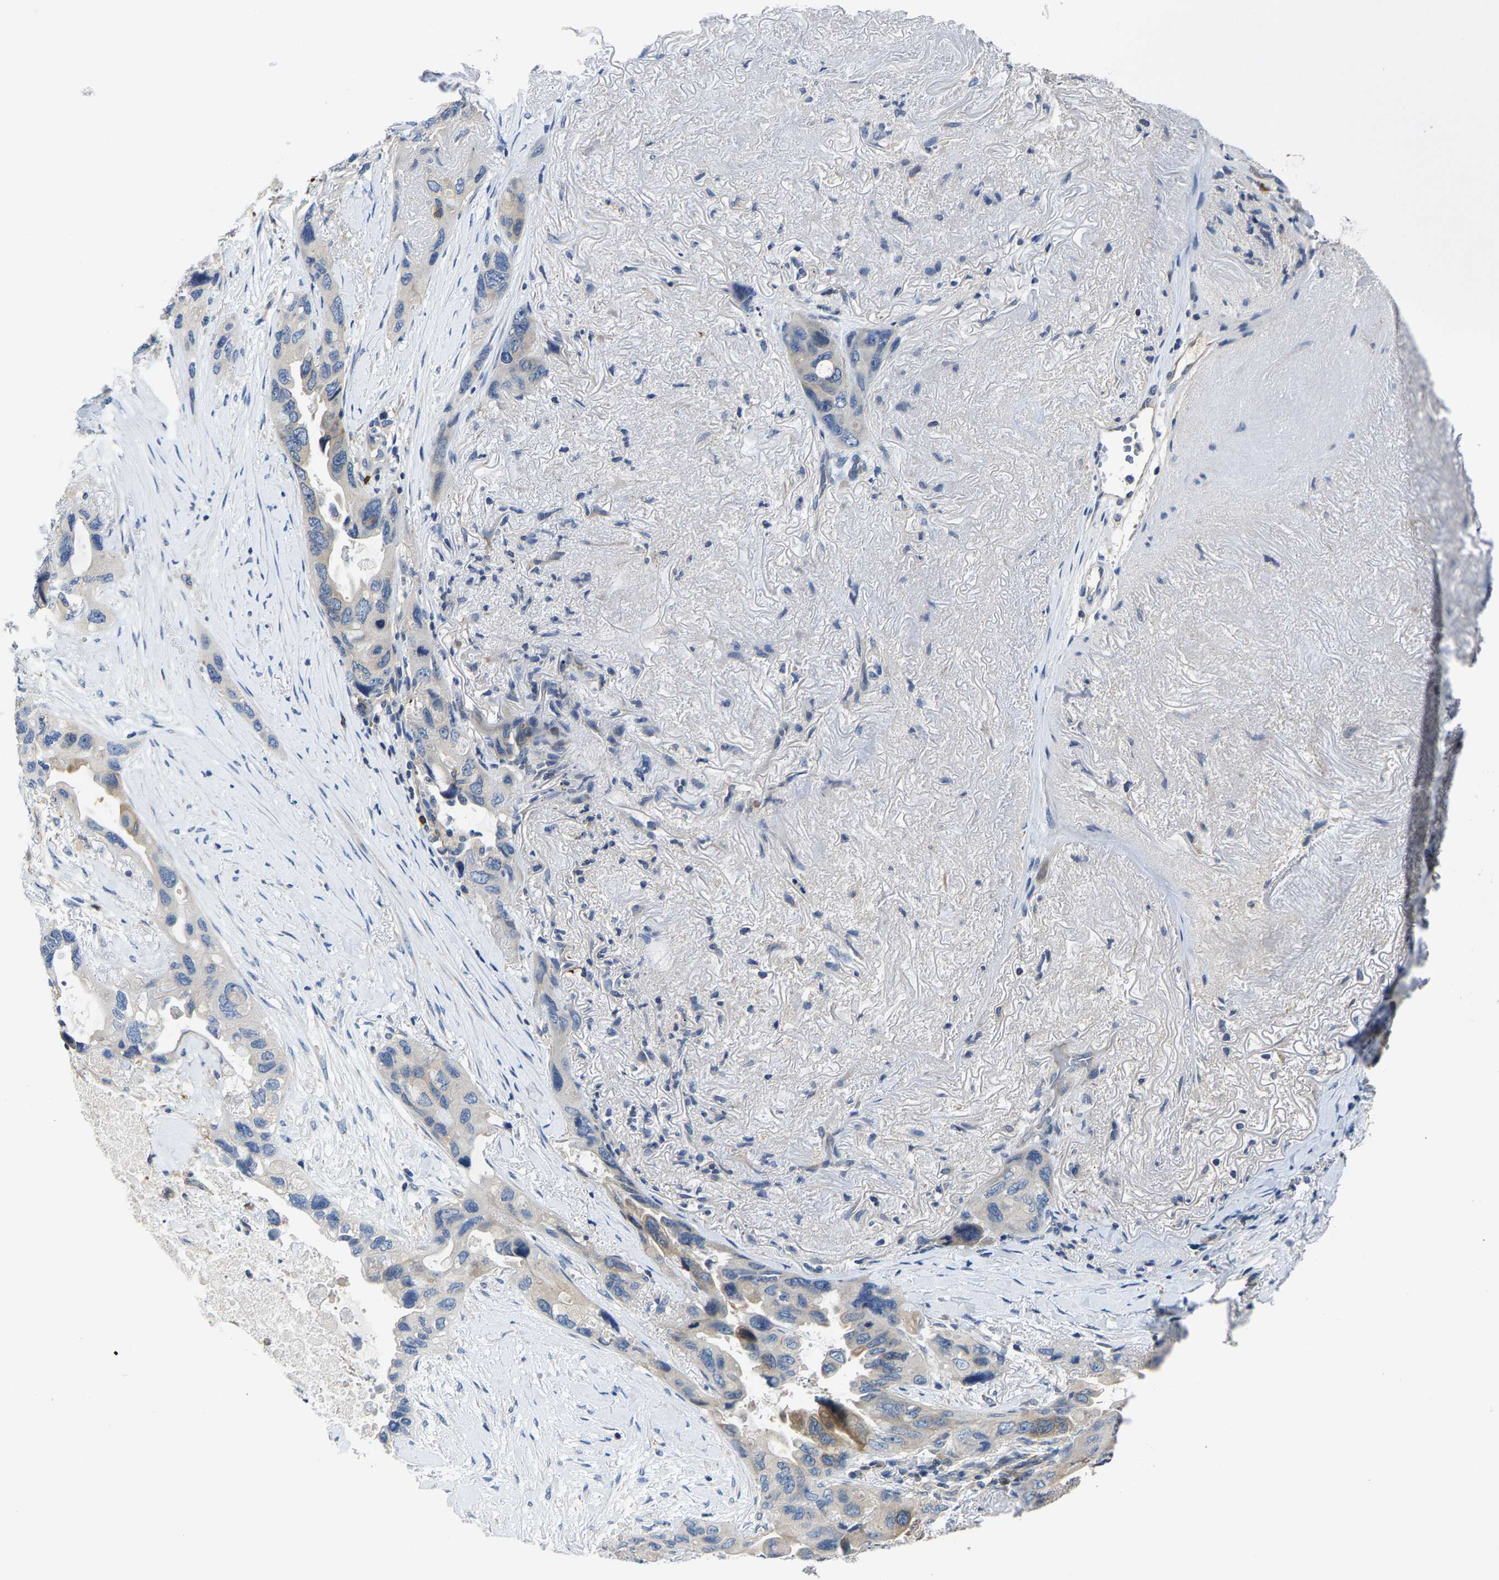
{"staining": {"intensity": "moderate", "quantity": "<25%", "location": "cytoplasmic/membranous"}, "tissue": "lung cancer", "cell_type": "Tumor cells", "image_type": "cancer", "snomed": [{"axis": "morphology", "description": "Squamous cell carcinoma, NOS"}, {"axis": "topography", "description": "Lung"}], "caption": "Immunohistochemical staining of lung cancer exhibits low levels of moderate cytoplasmic/membranous protein staining in about <25% of tumor cells. The staining was performed using DAB, with brown indicating positive protein expression. Nuclei are stained blue with hematoxylin.", "gene": "AGBL3", "patient": {"sex": "female", "age": 73}}